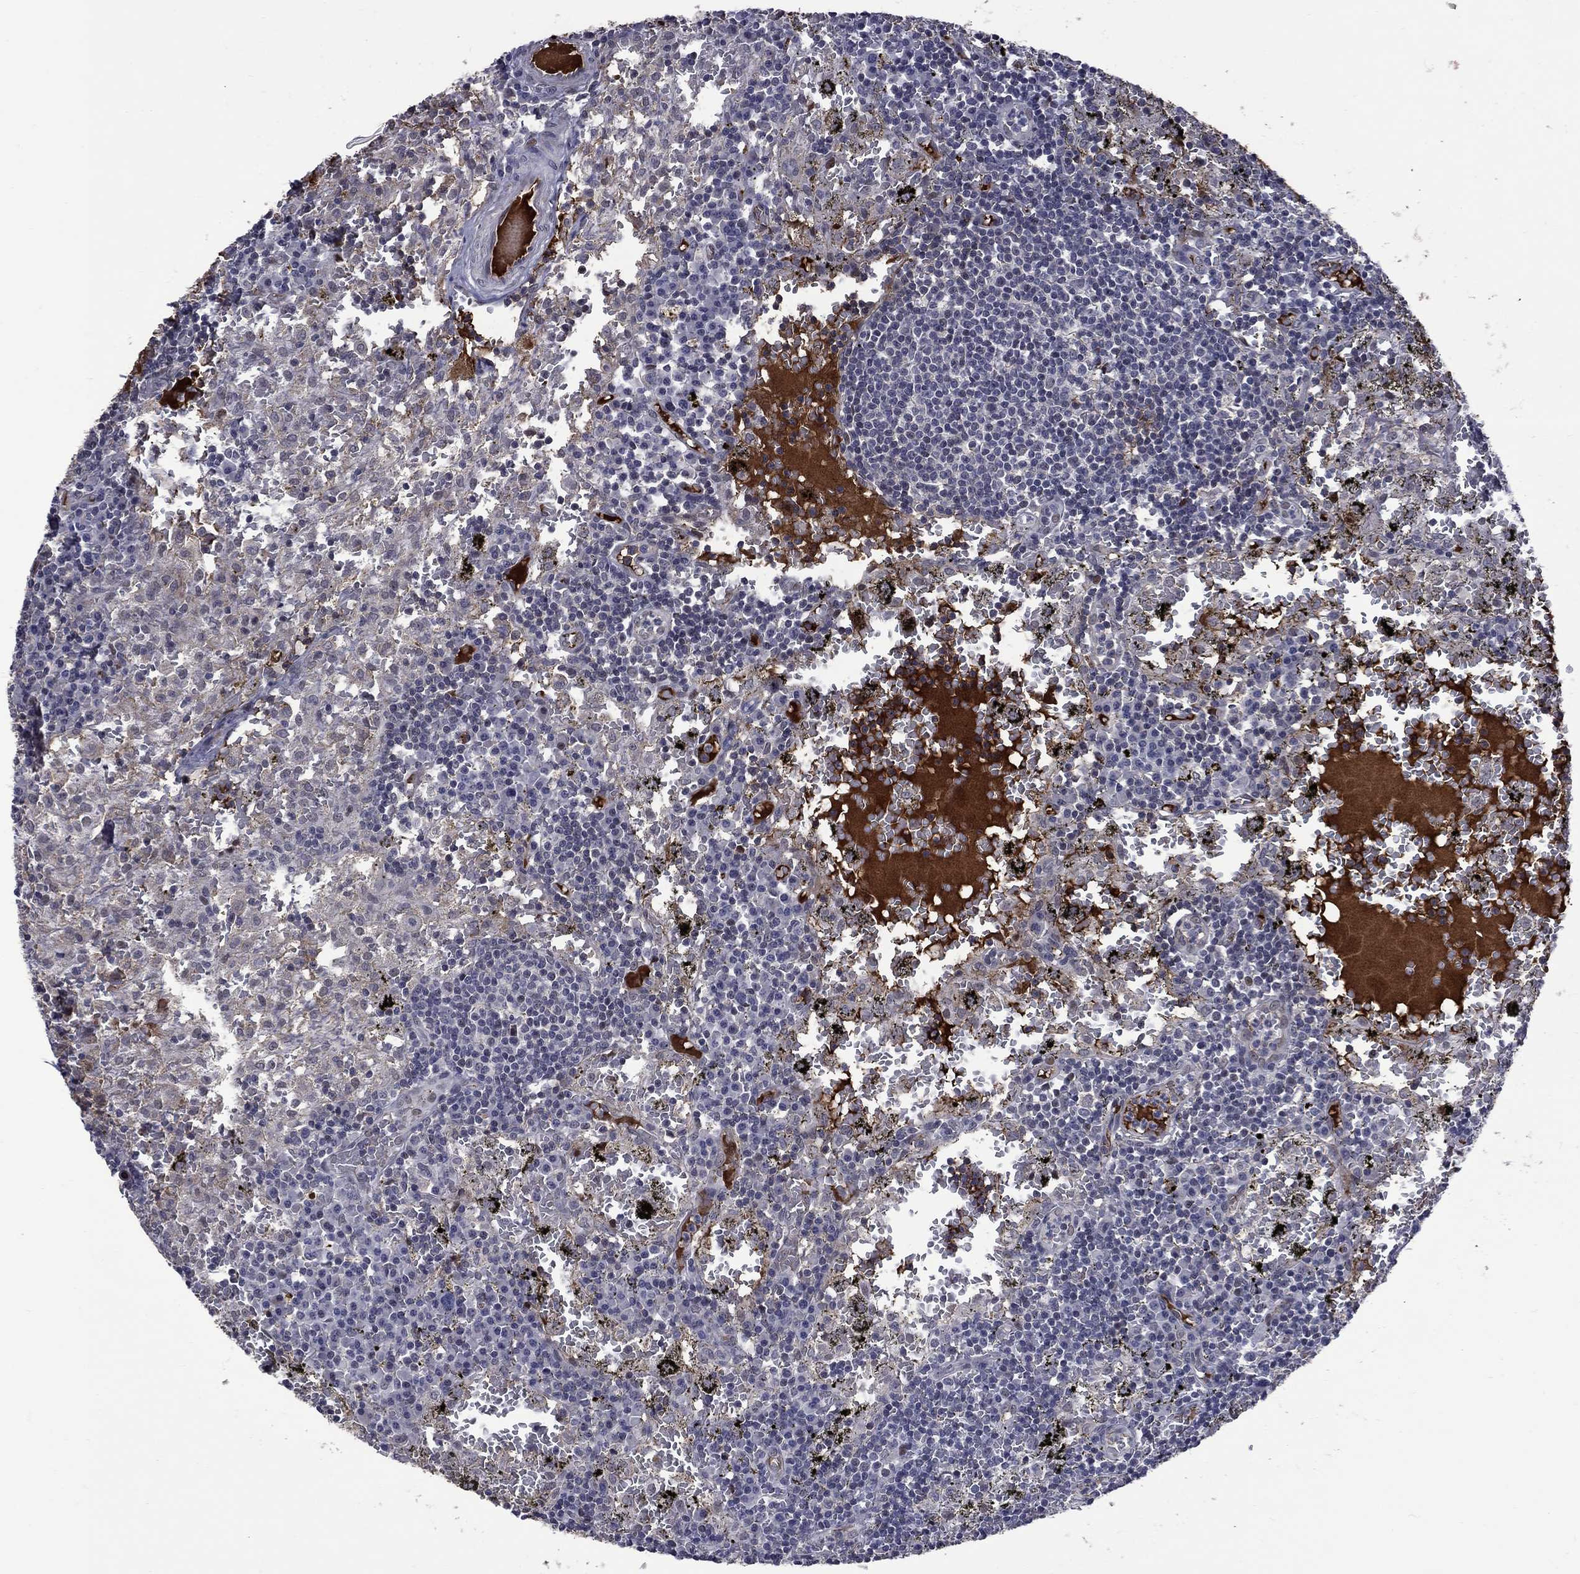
{"staining": {"intensity": "negative", "quantity": "none", "location": "none"}, "tissue": "lymph node", "cell_type": "Germinal center cells", "image_type": "normal", "snomed": [{"axis": "morphology", "description": "Normal tissue, NOS"}, {"axis": "topography", "description": "Lymph node"}], "caption": "Germinal center cells show no significant protein positivity in benign lymph node. (Brightfield microscopy of DAB (3,3'-diaminobenzidine) IHC at high magnification).", "gene": "FGG", "patient": {"sex": "male", "age": 62}}